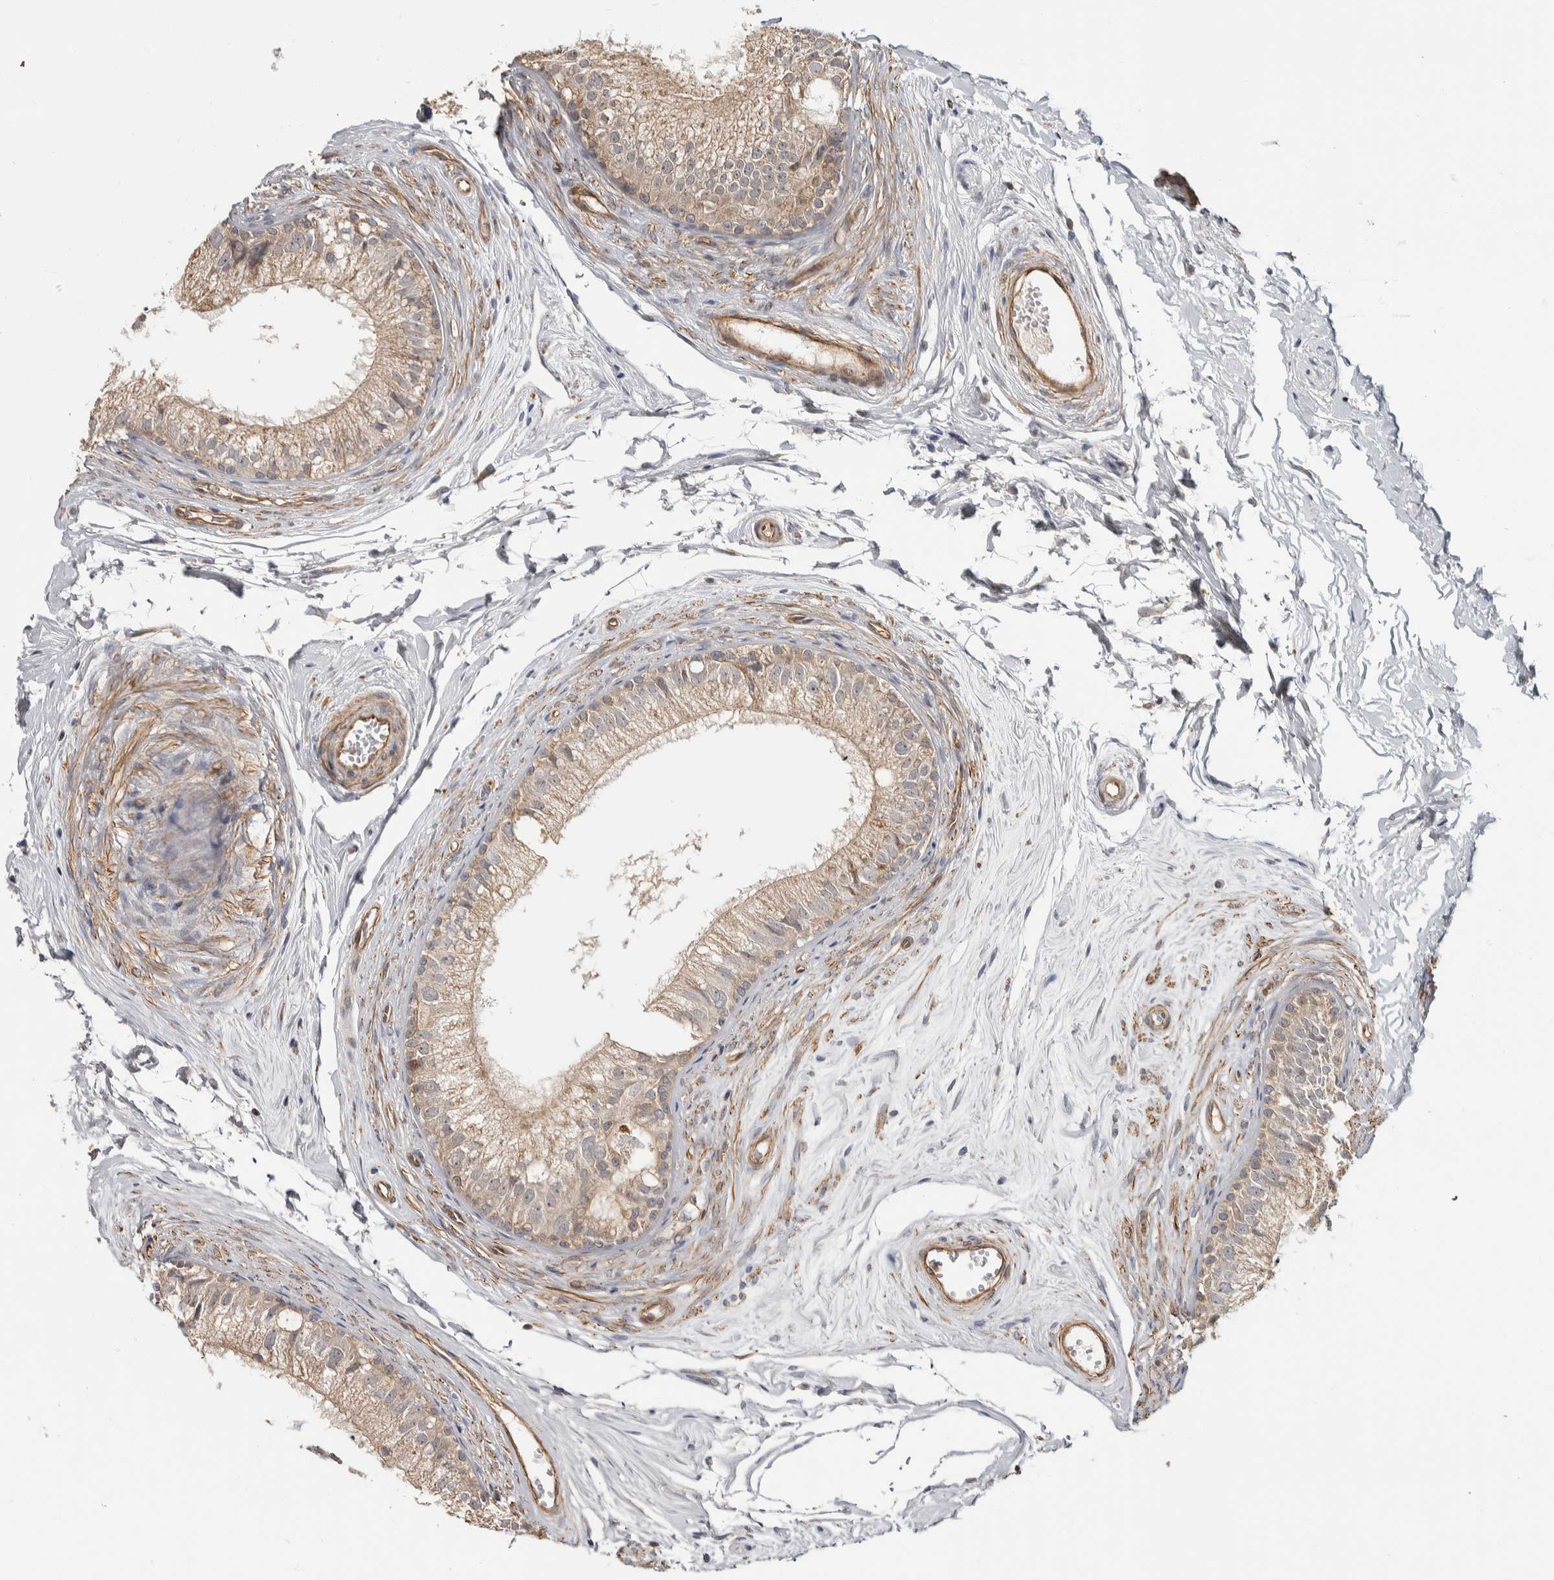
{"staining": {"intensity": "moderate", "quantity": ">75%", "location": "cytoplasmic/membranous"}, "tissue": "epididymis", "cell_type": "Glandular cells", "image_type": "normal", "snomed": [{"axis": "morphology", "description": "Normal tissue, NOS"}, {"axis": "topography", "description": "Epididymis"}], "caption": "Immunohistochemical staining of benign epididymis demonstrates moderate cytoplasmic/membranous protein positivity in approximately >75% of glandular cells.", "gene": "CHMP4C", "patient": {"sex": "male", "age": 56}}